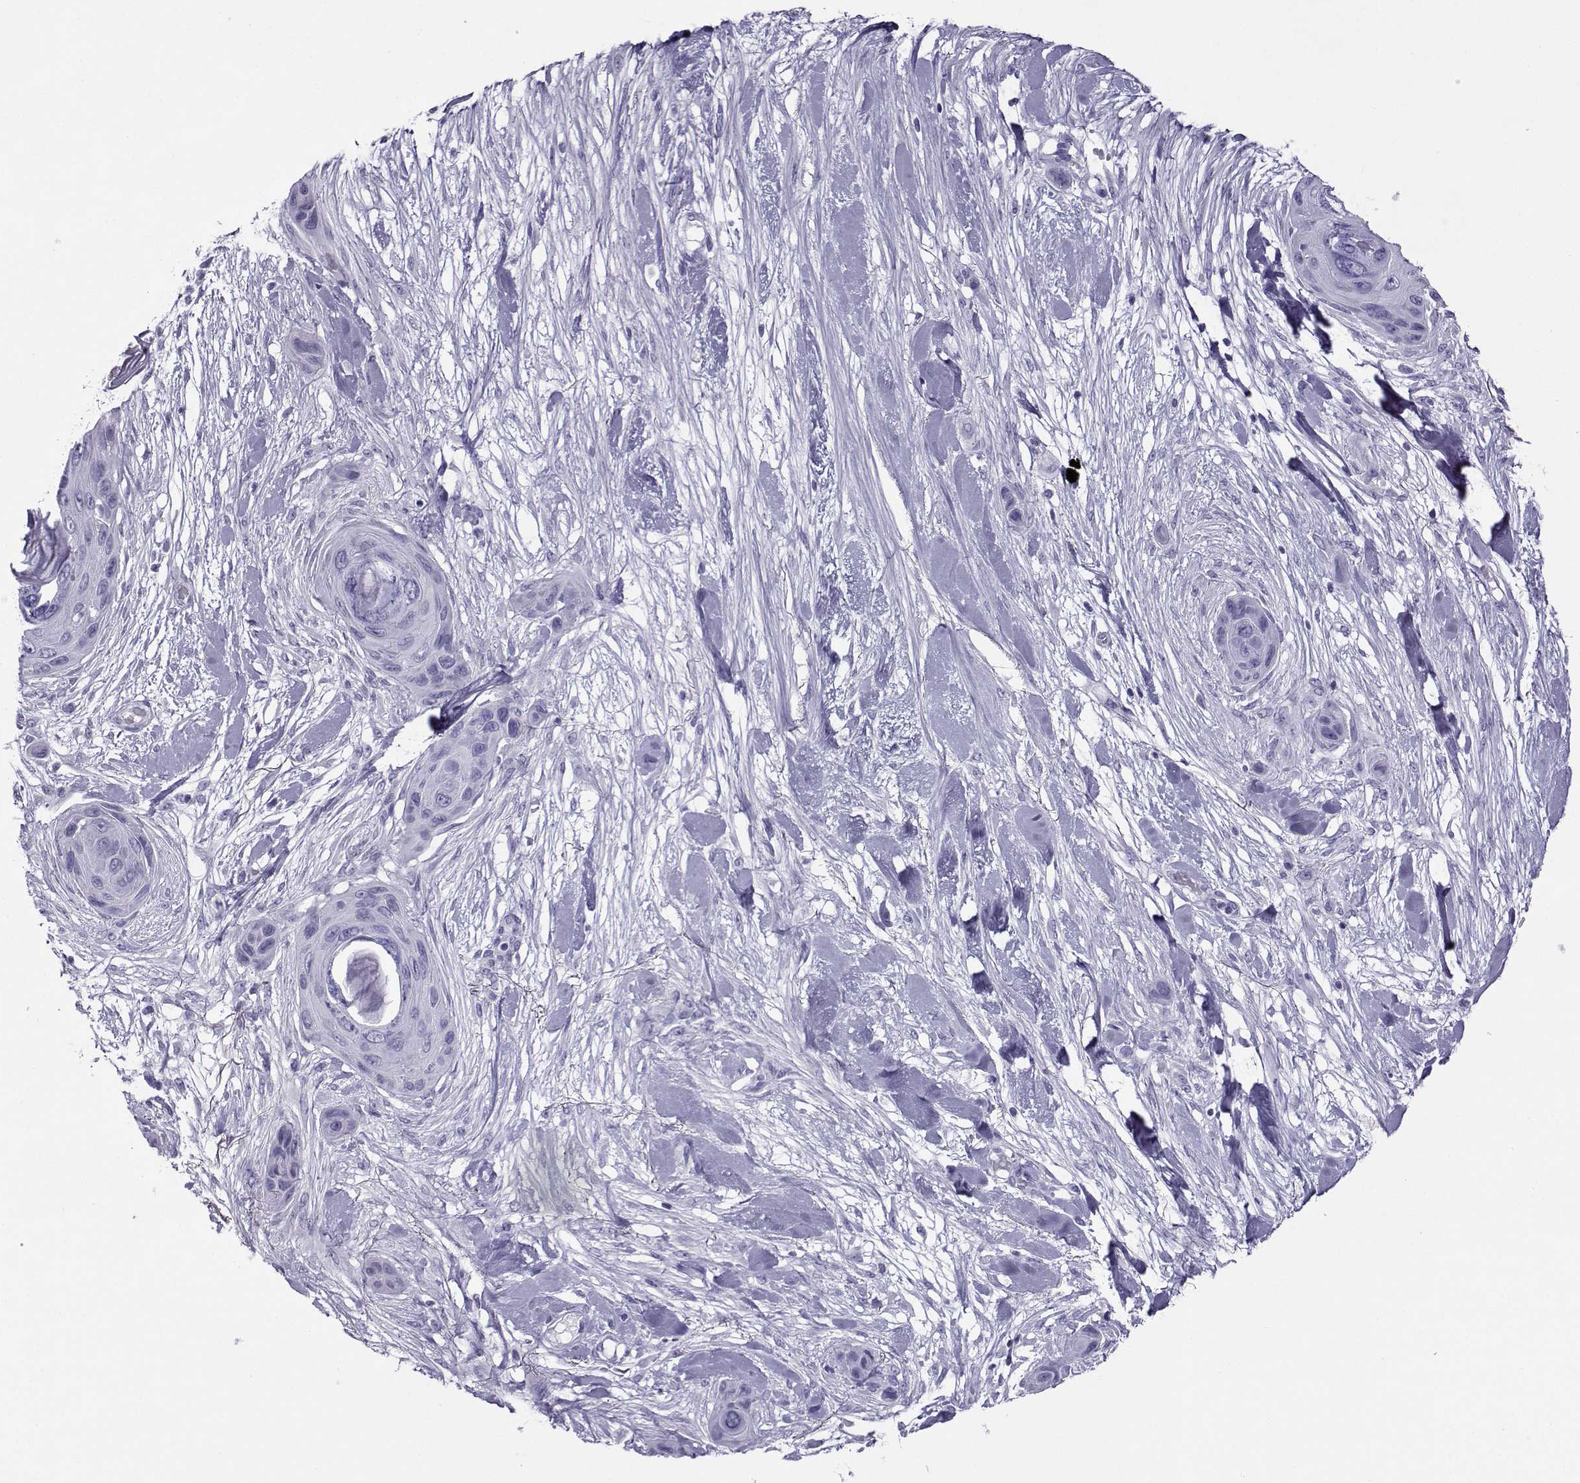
{"staining": {"intensity": "negative", "quantity": "none", "location": "none"}, "tissue": "skin cancer", "cell_type": "Tumor cells", "image_type": "cancer", "snomed": [{"axis": "morphology", "description": "Squamous cell carcinoma, NOS"}, {"axis": "topography", "description": "Skin"}], "caption": "Skin cancer (squamous cell carcinoma) stained for a protein using immunohistochemistry shows no staining tumor cells.", "gene": "CRYBB1", "patient": {"sex": "male", "age": 82}}